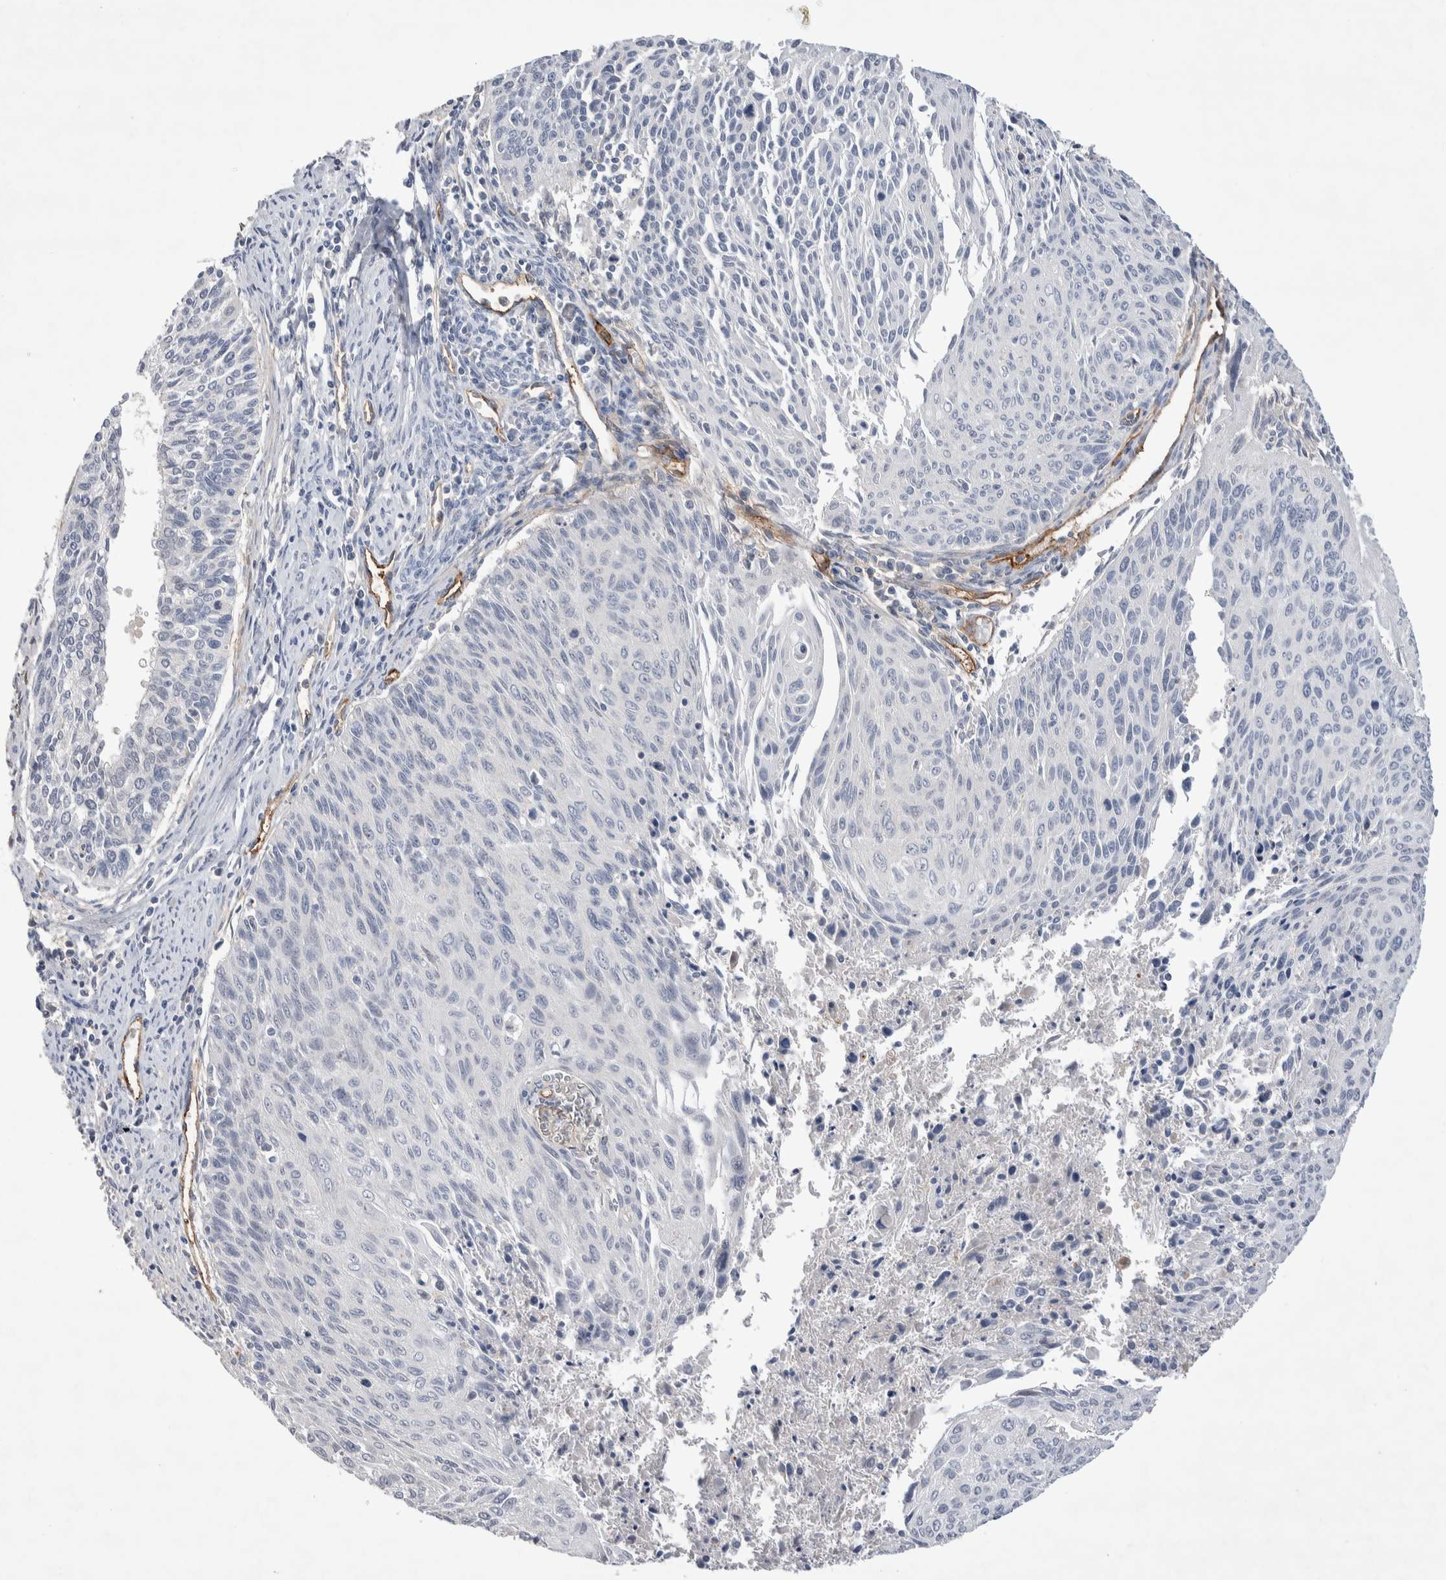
{"staining": {"intensity": "negative", "quantity": "none", "location": "none"}, "tissue": "cervical cancer", "cell_type": "Tumor cells", "image_type": "cancer", "snomed": [{"axis": "morphology", "description": "Squamous cell carcinoma, NOS"}, {"axis": "topography", "description": "Cervix"}], "caption": "Immunohistochemistry micrograph of neoplastic tissue: human cervical cancer (squamous cell carcinoma) stained with DAB shows no significant protein staining in tumor cells.", "gene": "CEP131", "patient": {"sex": "female", "age": 55}}